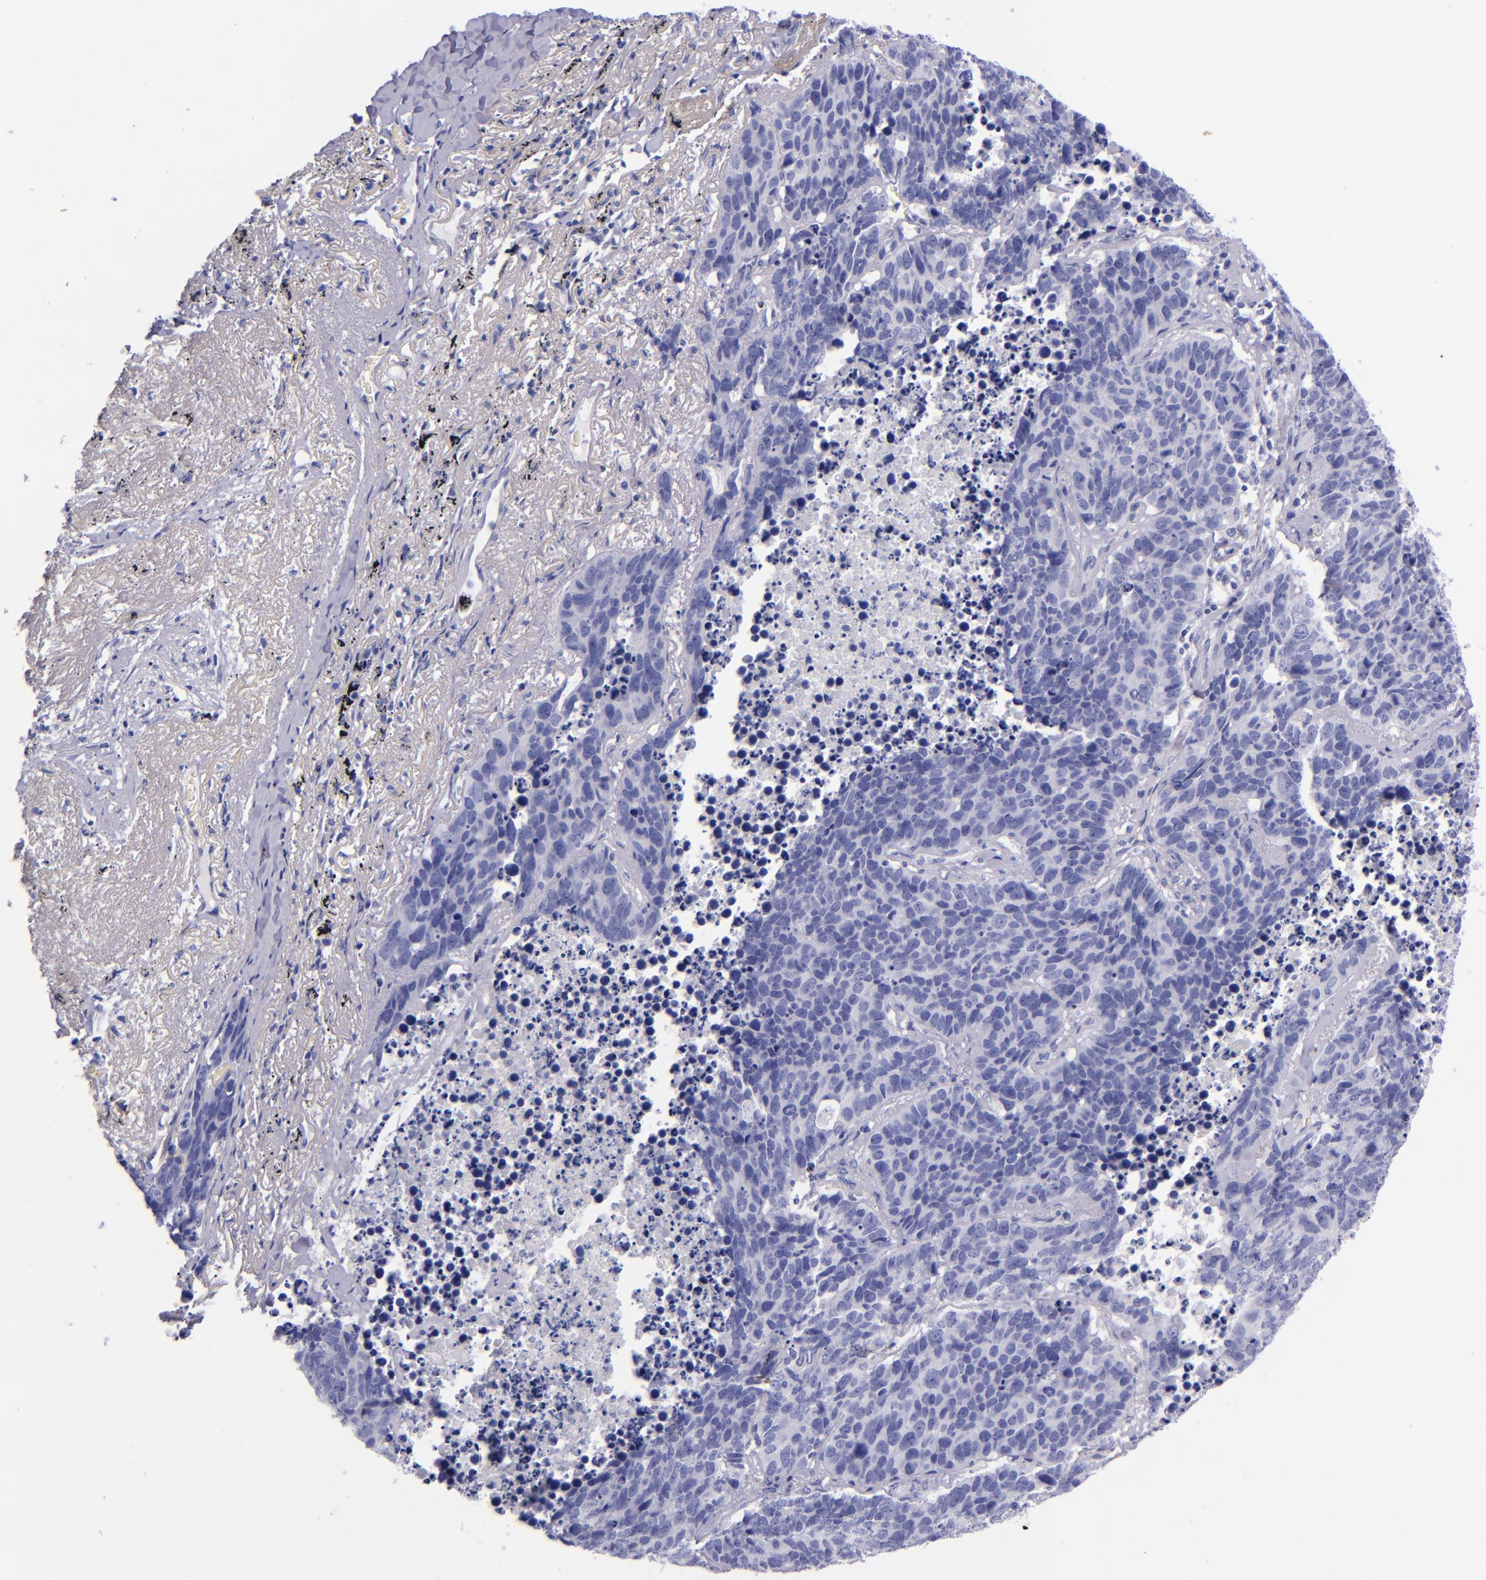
{"staining": {"intensity": "negative", "quantity": "none", "location": "none"}, "tissue": "lung cancer", "cell_type": "Tumor cells", "image_type": "cancer", "snomed": [{"axis": "morphology", "description": "Carcinoid, malignant, NOS"}, {"axis": "topography", "description": "Lung"}], "caption": "An image of human lung malignant carcinoid is negative for staining in tumor cells.", "gene": "LAG3", "patient": {"sex": "male", "age": 60}}